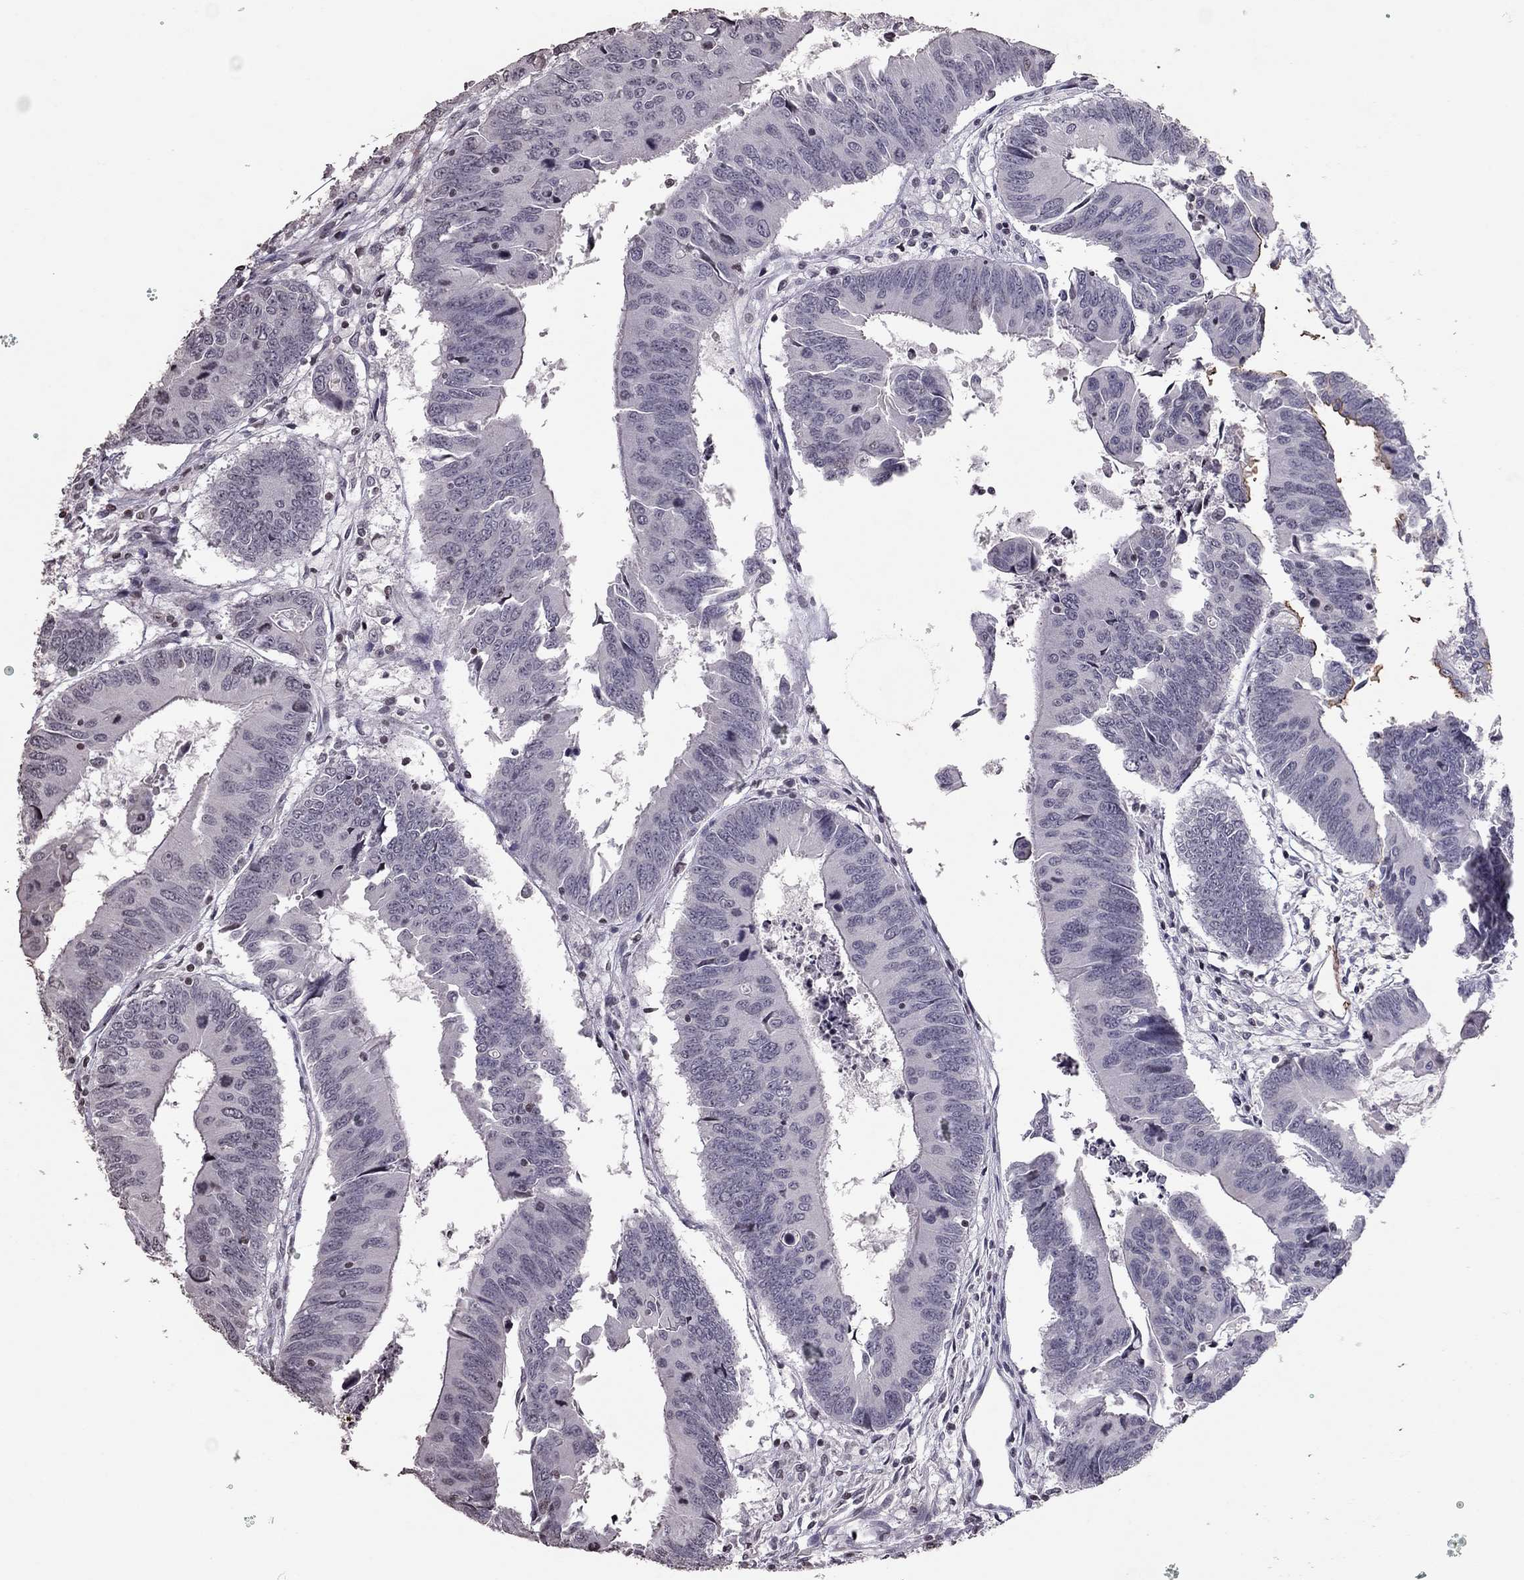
{"staining": {"intensity": "negative", "quantity": "none", "location": "none"}, "tissue": "colorectal cancer", "cell_type": "Tumor cells", "image_type": "cancer", "snomed": [{"axis": "morphology", "description": "Adenocarcinoma, NOS"}, {"axis": "topography", "description": "Rectum"}], "caption": "DAB immunohistochemical staining of colorectal cancer (adenocarcinoma) reveals no significant positivity in tumor cells.", "gene": "TSHB", "patient": {"sex": "male", "age": 67}}